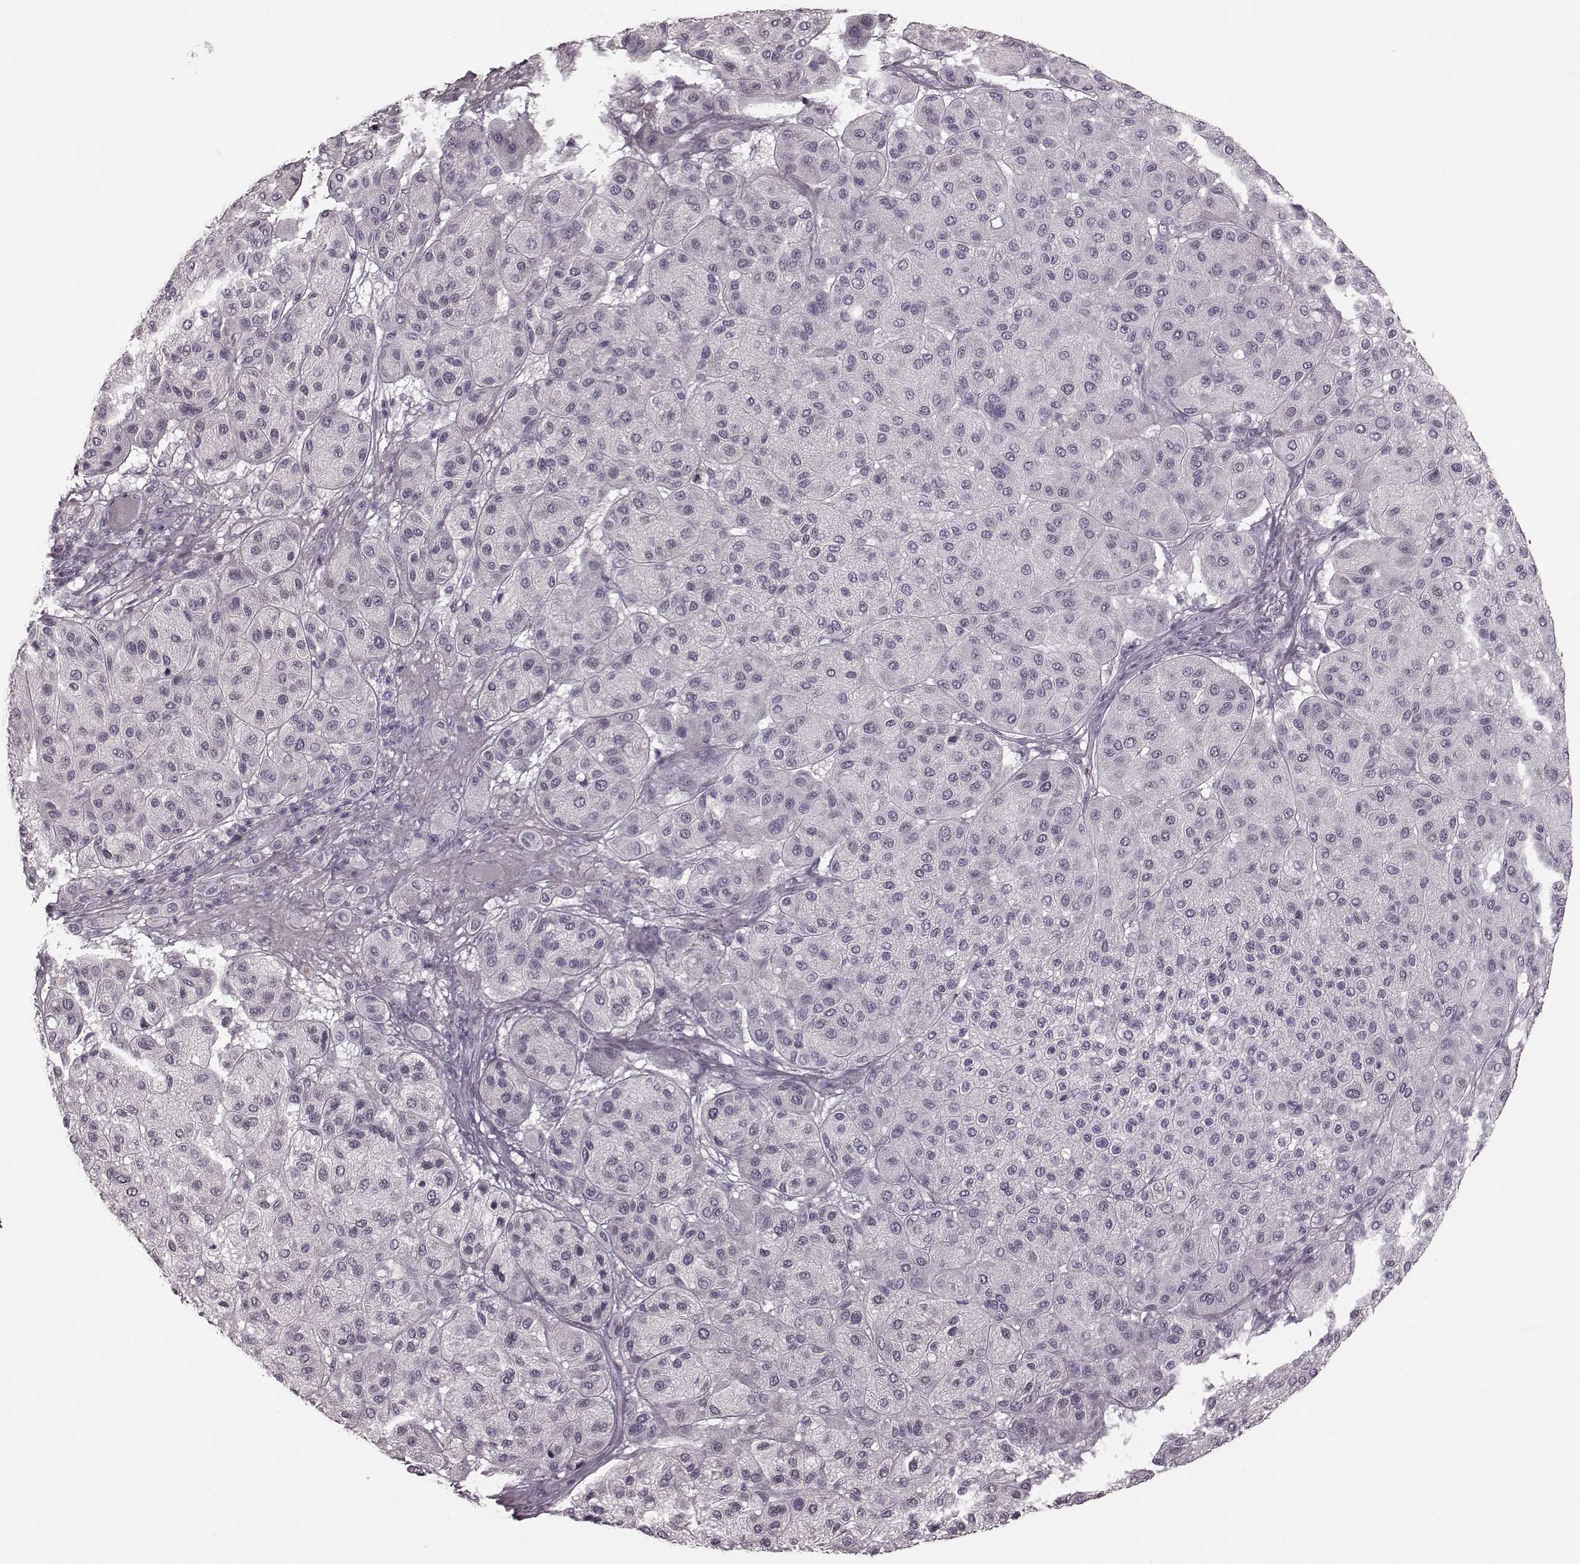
{"staining": {"intensity": "negative", "quantity": "none", "location": "none"}, "tissue": "melanoma", "cell_type": "Tumor cells", "image_type": "cancer", "snomed": [{"axis": "morphology", "description": "Malignant melanoma, Metastatic site"}, {"axis": "topography", "description": "Smooth muscle"}], "caption": "Immunohistochemistry image of neoplastic tissue: human melanoma stained with DAB (3,3'-diaminobenzidine) shows no significant protein expression in tumor cells.", "gene": "TRPM1", "patient": {"sex": "male", "age": 41}}